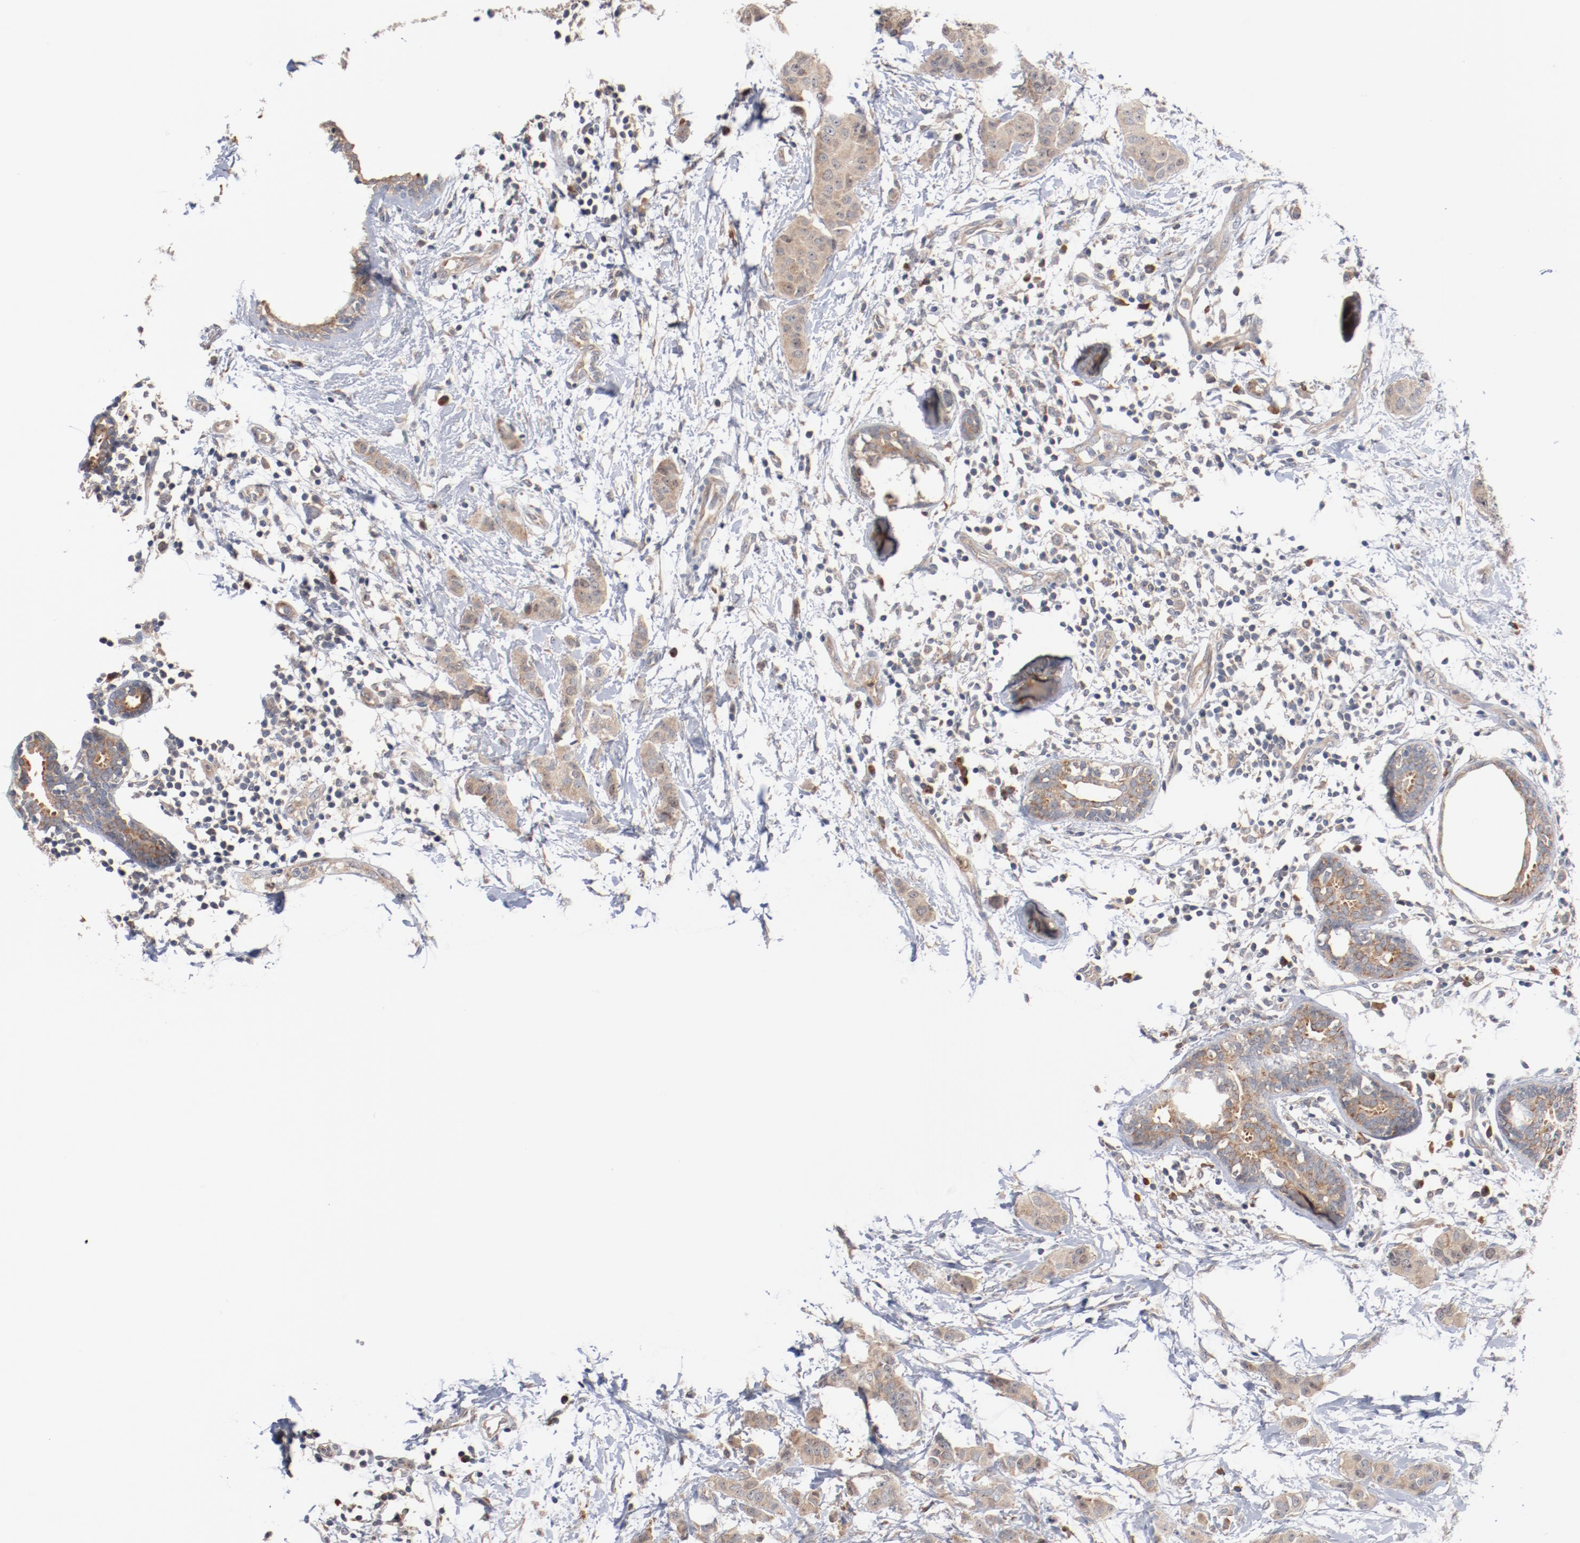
{"staining": {"intensity": "weak", "quantity": ">75%", "location": "cytoplasmic/membranous"}, "tissue": "breast cancer", "cell_type": "Tumor cells", "image_type": "cancer", "snomed": [{"axis": "morphology", "description": "Duct carcinoma"}, {"axis": "topography", "description": "Breast"}], "caption": "Brown immunohistochemical staining in breast invasive ductal carcinoma shows weak cytoplasmic/membranous positivity in approximately >75% of tumor cells.", "gene": "RNASE11", "patient": {"sex": "female", "age": 40}}